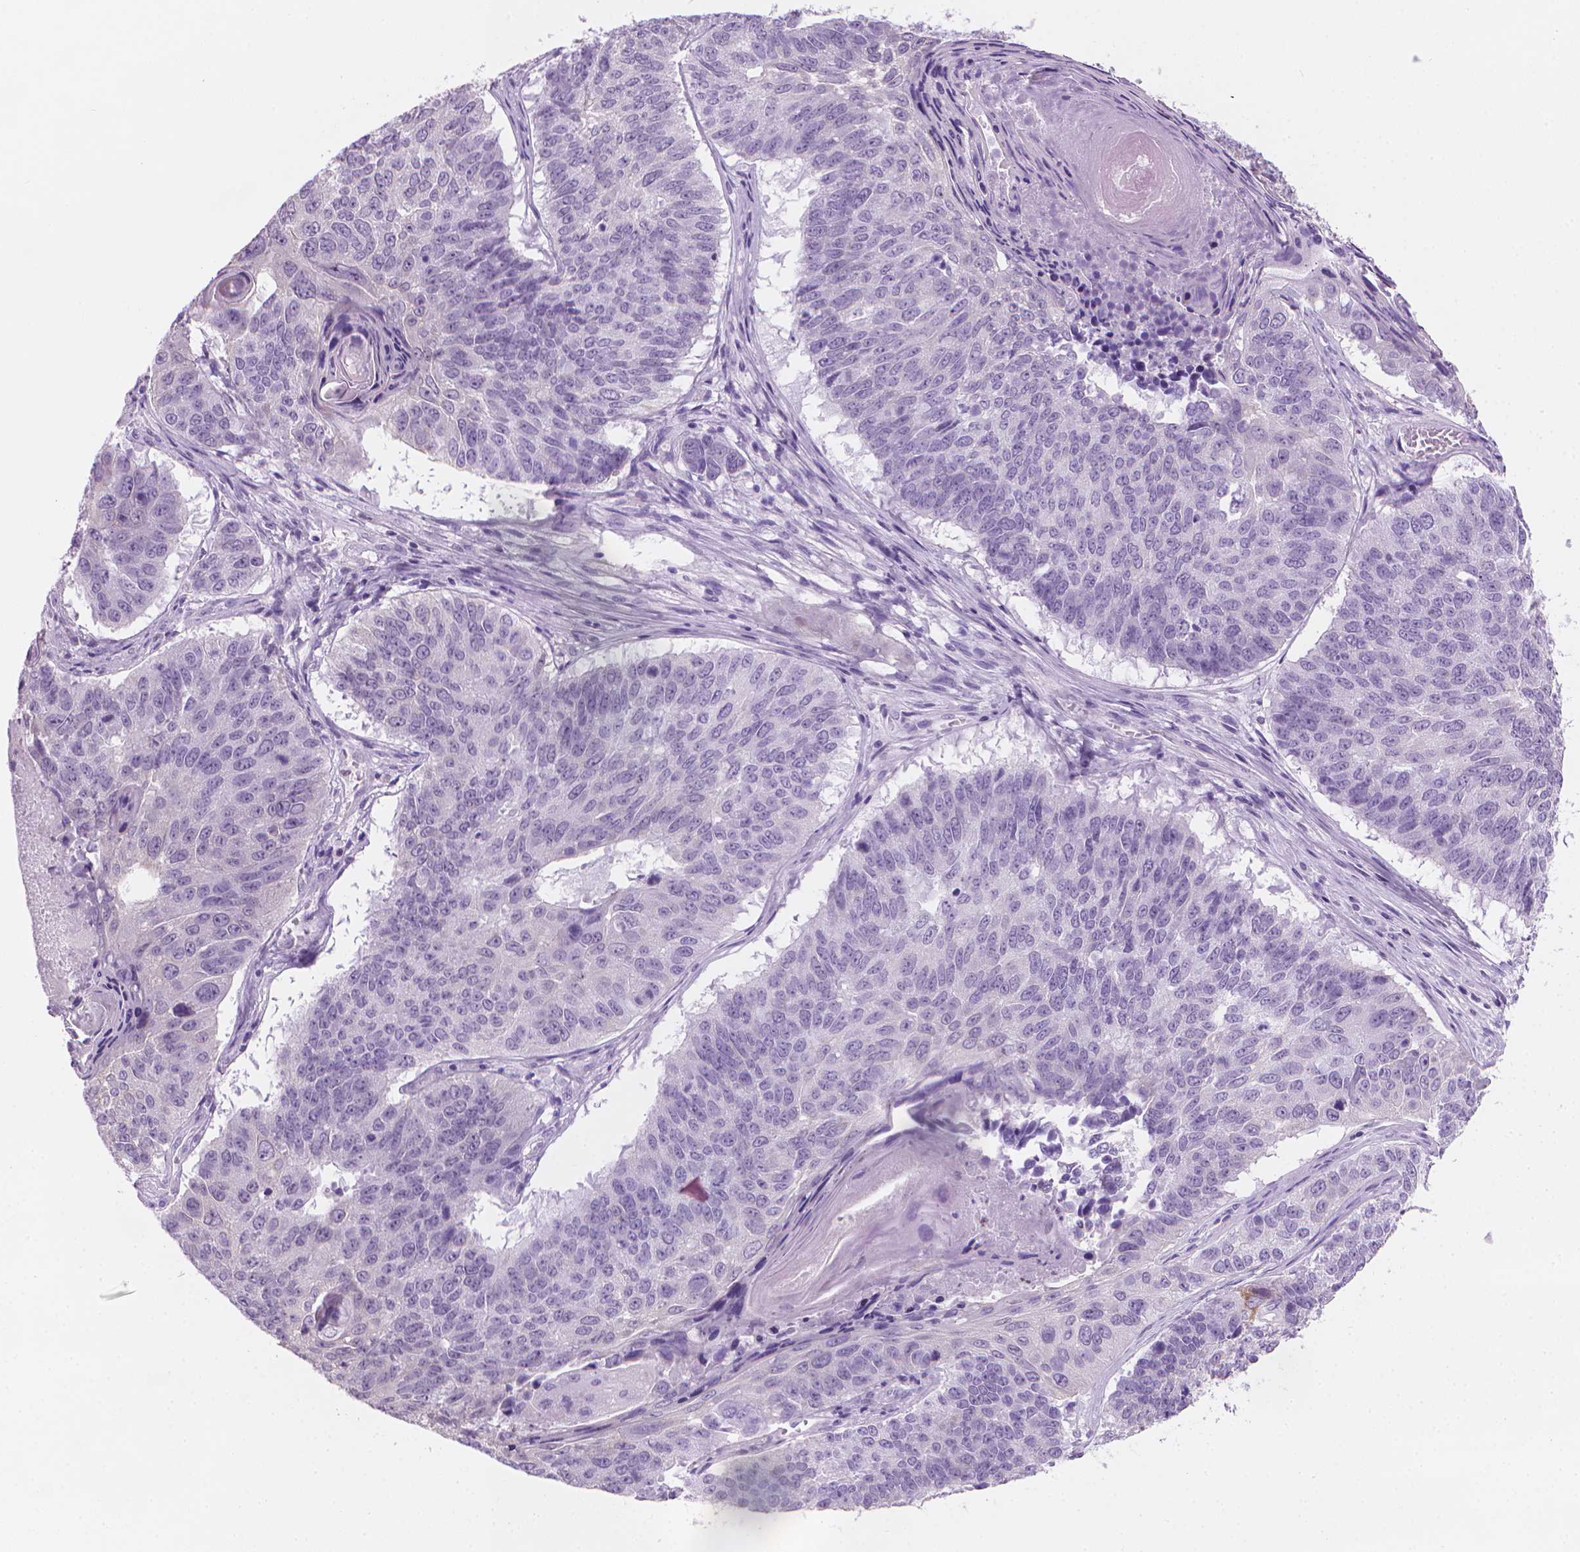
{"staining": {"intensity": "negative", "quantity": "none", "location": "none"}, "tissue": "lung cancer", "cell_type": "Tumor cells", "image_type": "cancer", "snomed": [{"axis": "morphology", "description": "Squamous cell carcinoma, NOS"}, {"axis": "topography", "description": "Lung"}], "caption": "Lung cancer (squamous cell carcinoma) was stained to show a protein in brown. There is no significant expression in tumor cells. The staining is performed using DAB (3,3'-diaminobenzidine) brown chromogen with nuclei counter-stained in using hematoxylin.", "gene": "TTC29", "patient": {"sex": "male", "age": 73}}